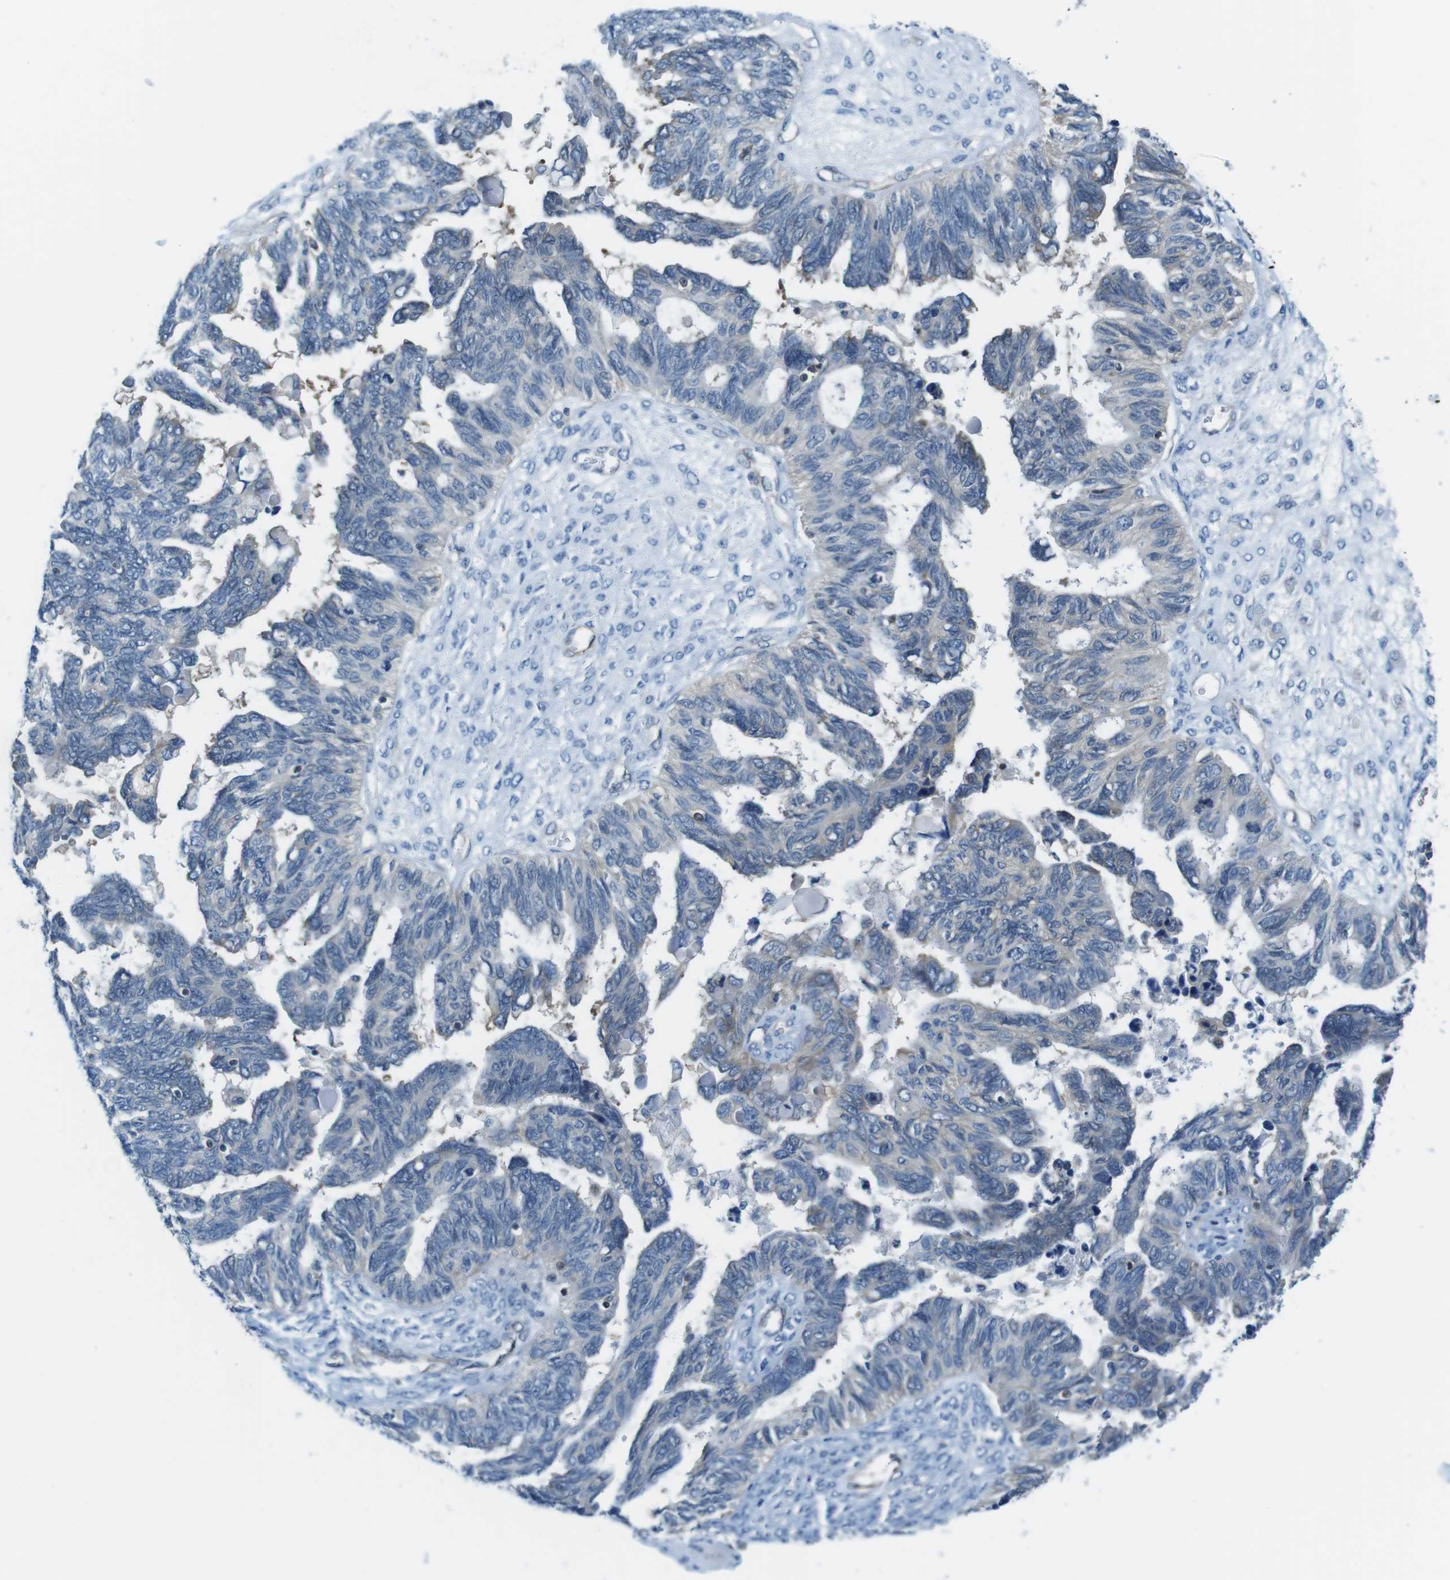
{"staining": {"intensity": "negative", "quantity": "none", "location": "none"}, "tissue": "ovarian cancer", "cell_type": "Tumor cells", "image_type": "cancer", "snomed": [{"axis": "morphology", "description": "Cystadenocarcinoma, serous, NOS"}, {"axis": "topography", "description": "Ovary"}], "caption": "Immunohistochemistry (IHC) micrograph of human ovarian serous cystadenocarcinoma stained for a protein (brown), which shows no expression in tumor cells.", "gene": "TES", "patient": {"sex": "female", "age": 79}}